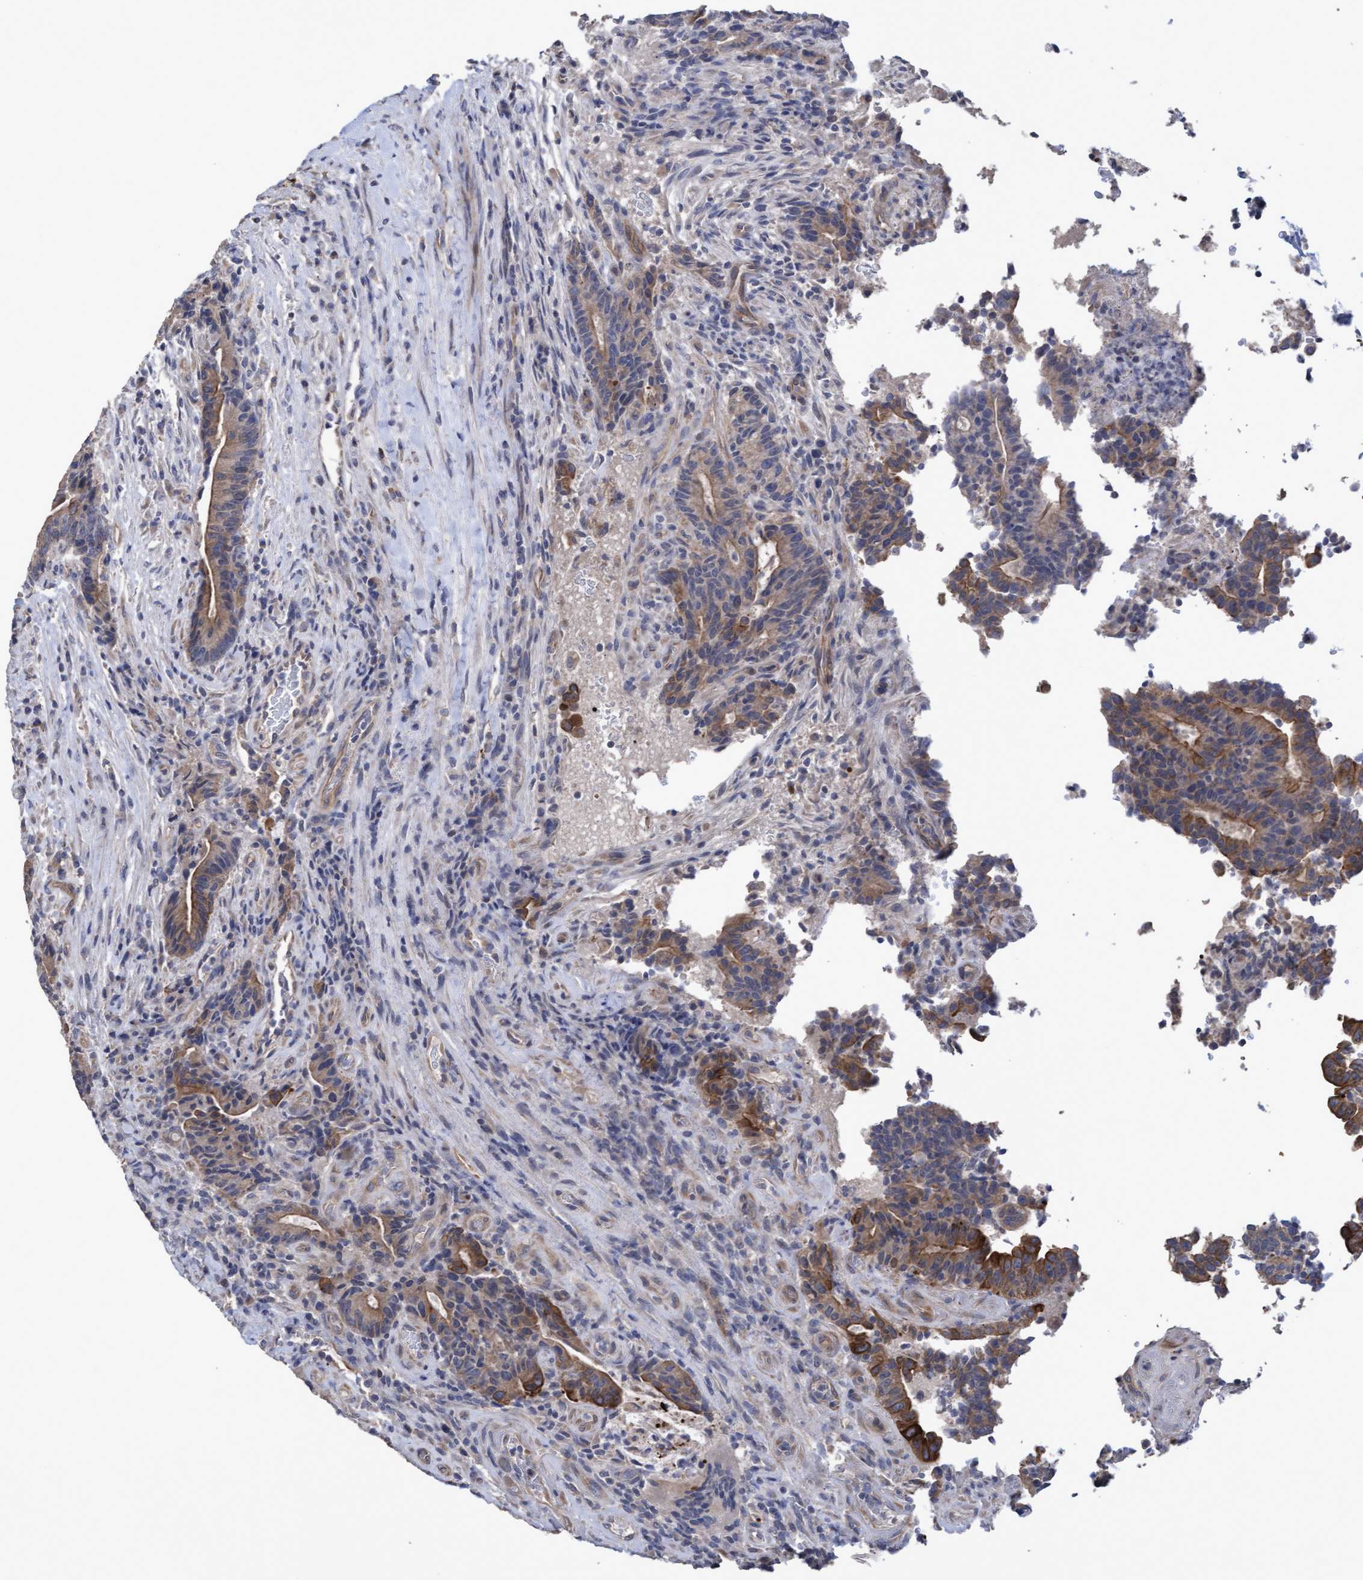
{"staining": {"intensity": "weak", "quantity": ">75%", "location": "cytoplasmic/membranous"}, "tissue": "colorectal cancer", "cell_type": "Tumor cells", "image_type": "cancer", "snomed": [{"axis": "morphology", "description": "Normal tissue, NOS"}, {"axis": "morphology", "description": "Adenocarcinoma, NOS"}, {"axis": "topography", "description": "Colon"}], "caption": "Colorectal cancer tissue displays weak cytoplasmic/membranous staining in about >75% of tumor cells", "gene": "KRT24", "patient": {"sex": "female", "age": 75}}